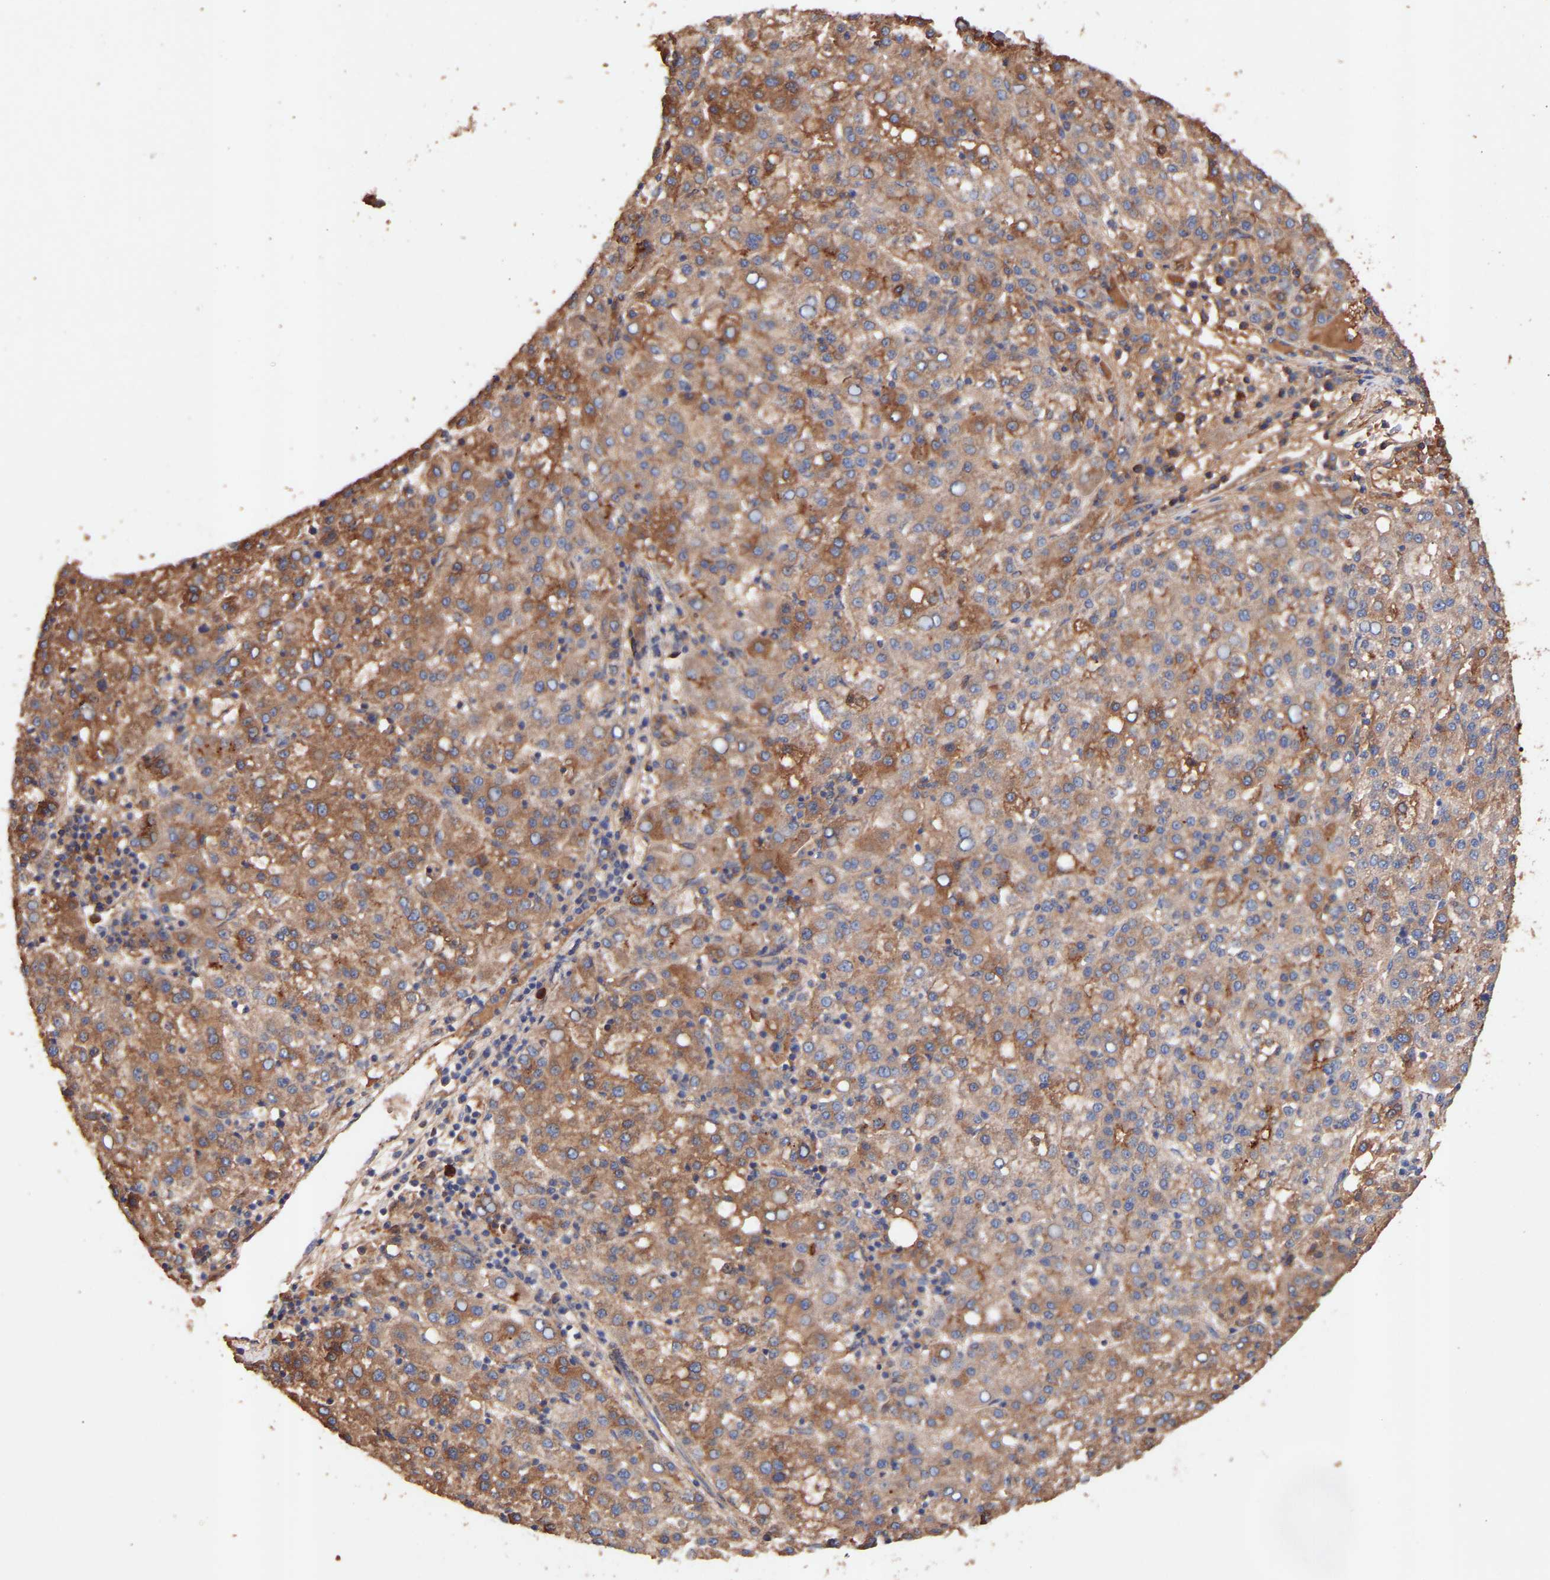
{"staining": {"intensity": "moderate", "quantity": ">75%", "location": "cytoplasmic/membranous"}, "tissue": "liver cancer", "cell_type": "Tumor cells", "image_type": "cancer", "snomed": [{"axis": "morphology", "description": "Carcinoma, Hepatocellular, NOS"}, {"axis": "topography", "description": "Liver"}], "caption": "Moderate cytoplasmic/membranous positivity is appreciated in approximately >75% of tumor cells in liver cancer.", "gene": "TMEM268", "patient": {"sex": "female", "age": 58}}